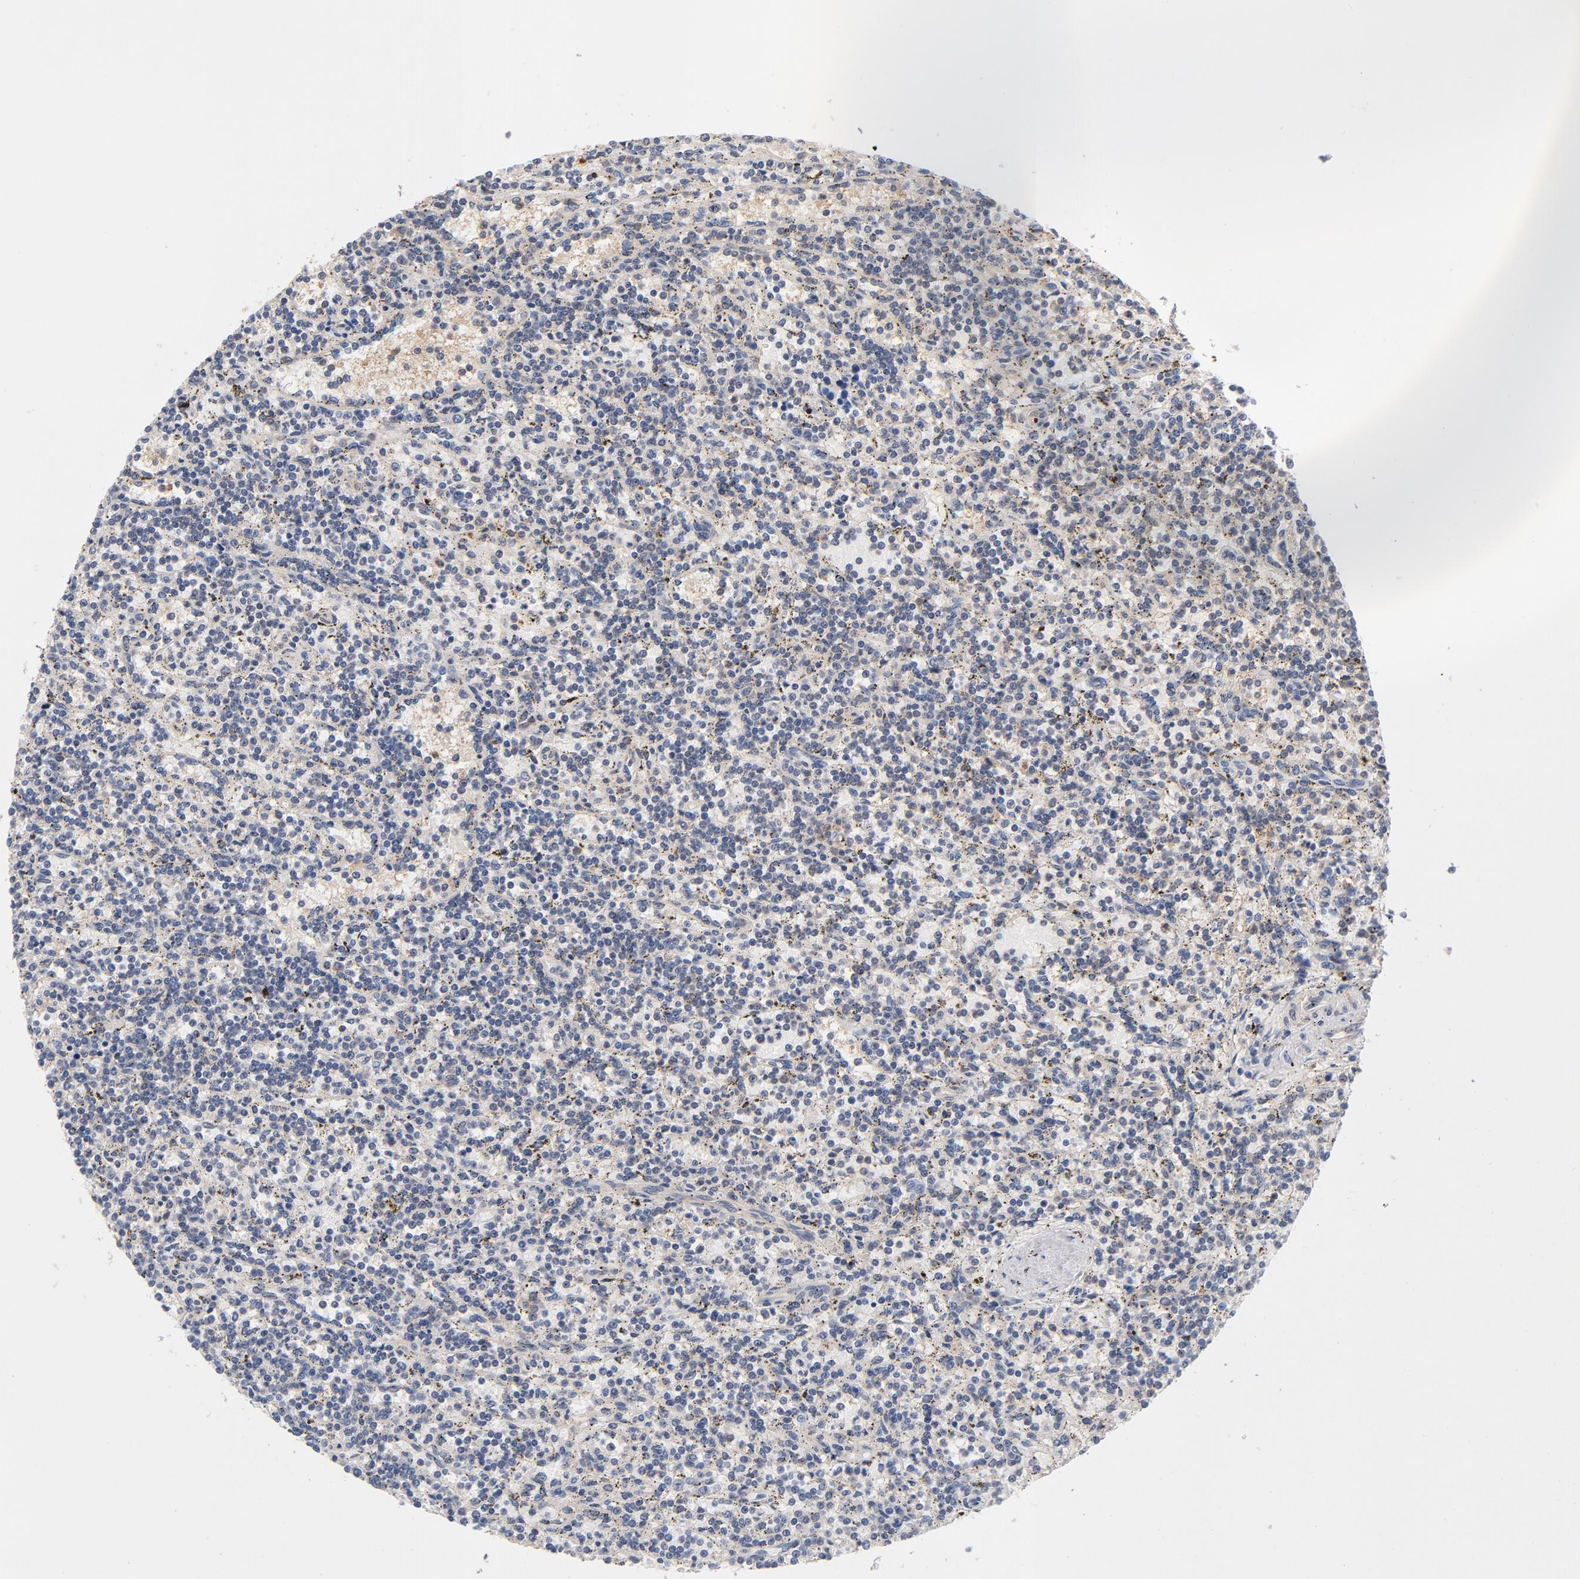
{"staining": {"intensity": "negative", "quantity": "none", "location": "none"}, "tissue": "lymphoma", "cell_type": "Tumor cells", "image_type": "cancer", "snomed": [{"axis": "morphology", "description": "Malignant lymphoma, non-Hodgkin's type, Low grade"}, {"axis": "topography", "description": "Spleen"}], "caption": "Immunohistochemistry histopathology image of neoplastic tissue: human lymphoma stained with DAB exhibits no significant protein positivity in tumor cells. The staining was performed using DAB (3,3'-diaminobenzidine) to visualize the protein expression in brown, while the nuclei were stained in blue with hematoxylin (Magnification: 20x).", "gene": "ASMTL", "patient": {"sex": "male", "age": 73}}